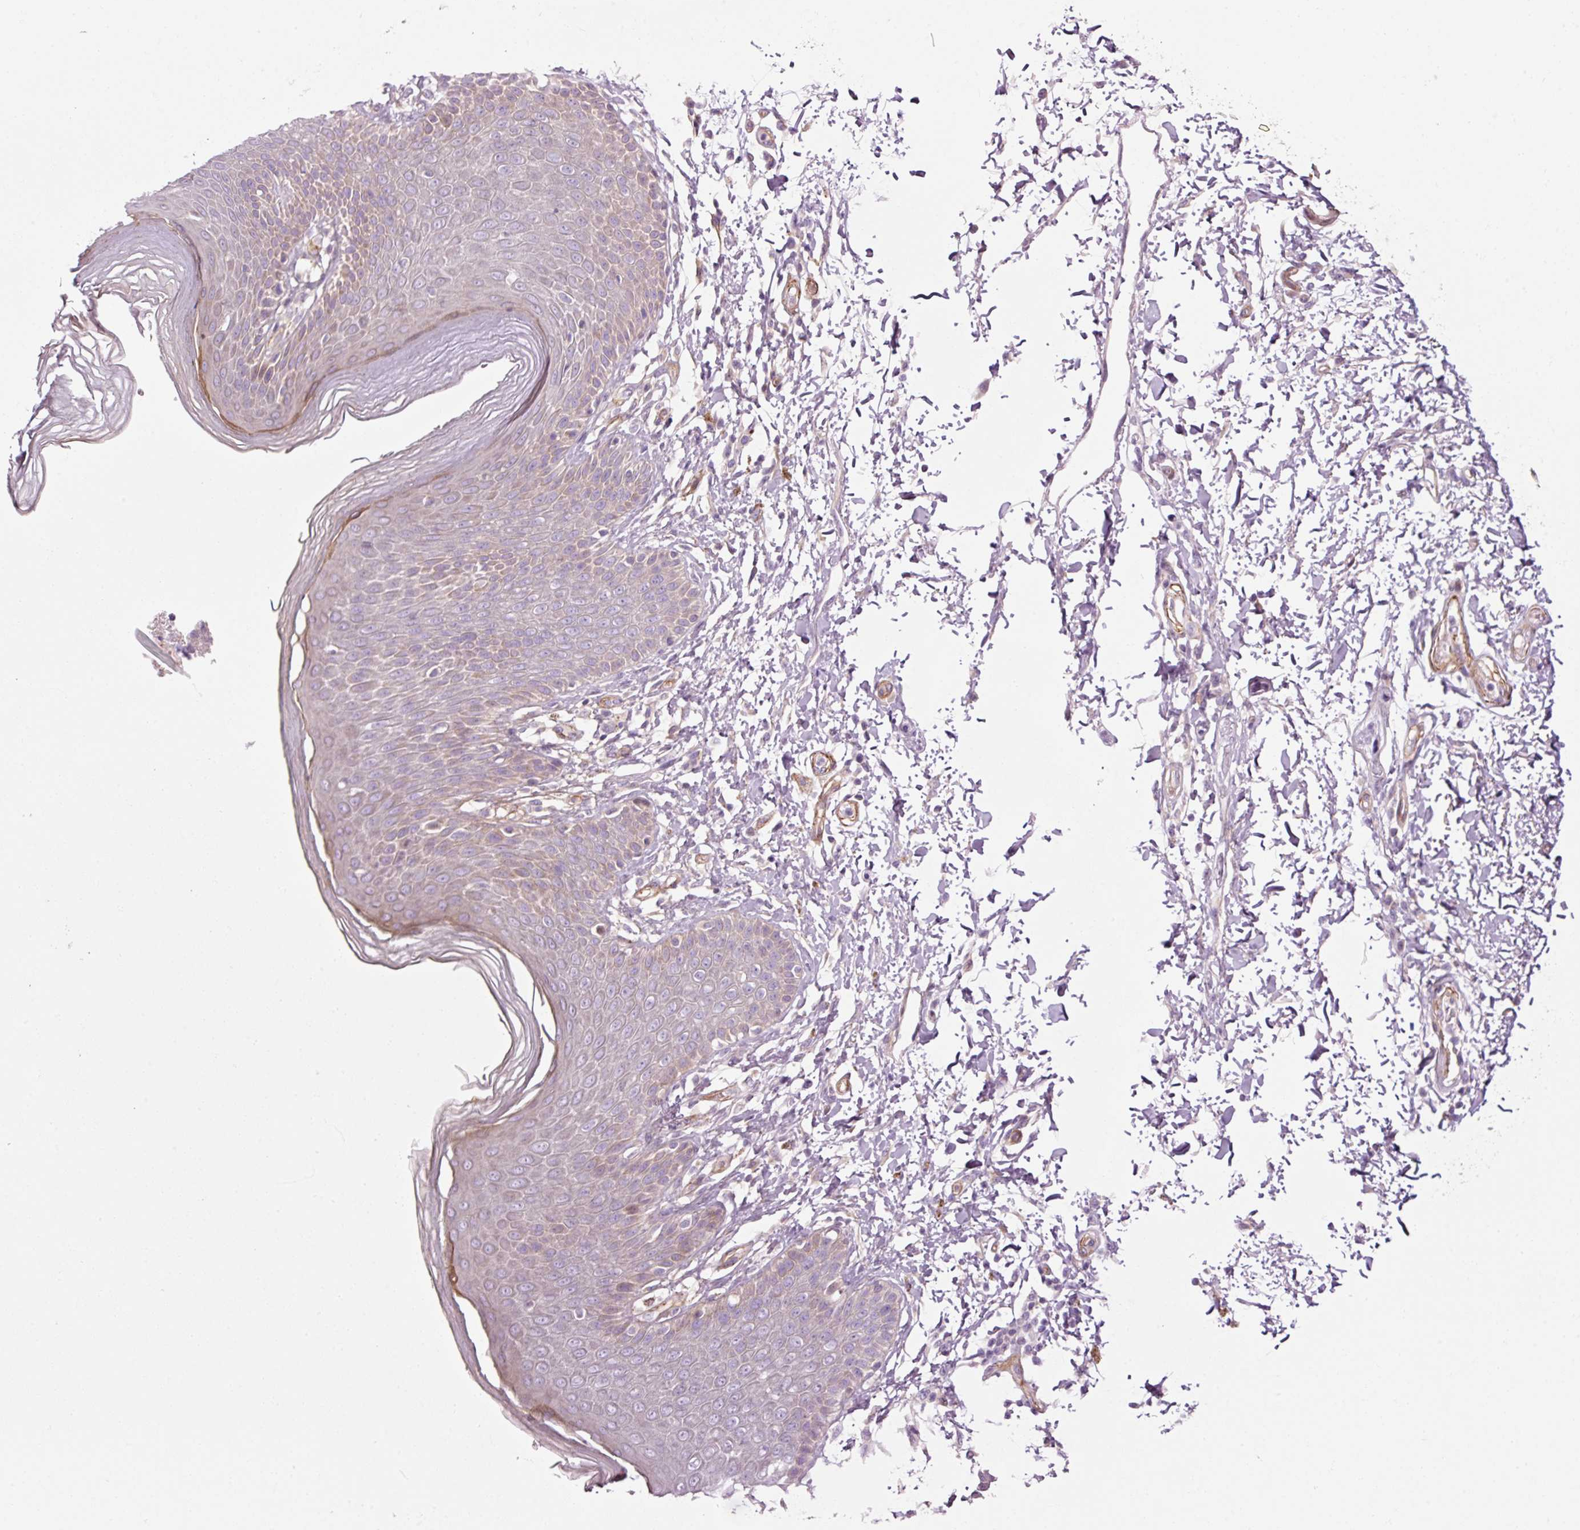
{"staining": {"intensity": "negative", "quantity": "none", "location": "none"}, "tissue": "skin", "cell_type": "Epidermal cells", "image_type": "normal", "snomed": [{"axis": "morphology", "description": "Normal tissue, NOS"}, {"axis": "topography", "description": "Peripheral nerve tissue"}], "caption": "Immunohistochemistry (IHC) of normal skin displays no positivity in epidermal cells.", "gene": "ANKRD20A1", "patient": {"sex": "male", "age": 51}}